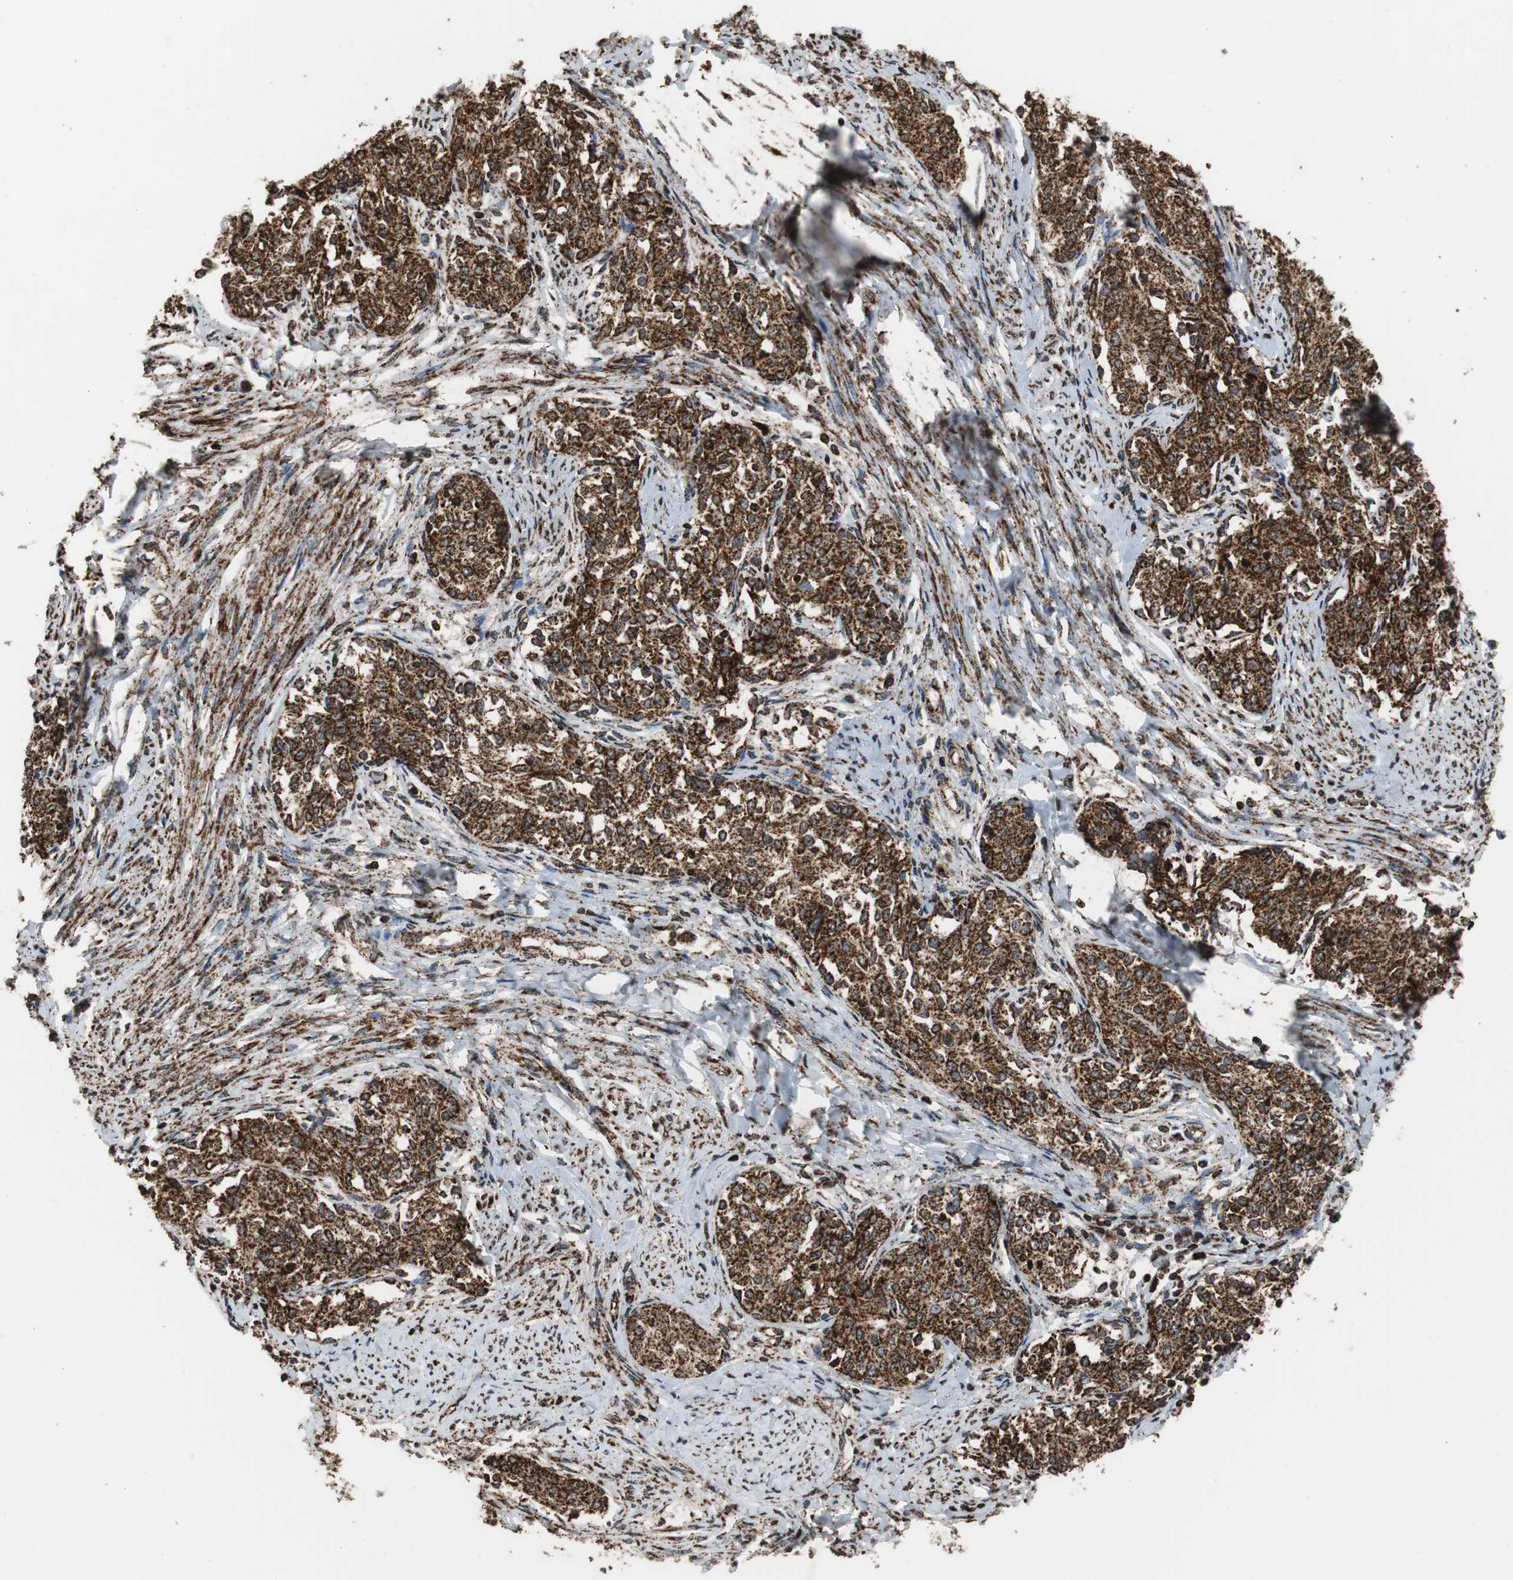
{"staining": {"intensity": "strong", "quantity": ">75%", "location": "cytoplasmic/membranous"}, "tissue": "cervical cancer", "cell_type": "Tumor cells", "image_type": "cancer", "snomed": [{"axis": "morphology", "description": "Squamous cell carcinoma, NOS"}, {"axis": "morphology", "description": "Adenocarcinoma, NOS"}, {"axis": "topography", "description": "Cervix"}], "caption": "Approximately >75% of tumor cells in human cervical squamous cell carcinoma reveal strong cytoplasmic/membranous protein expression as visualized by brown immunohistochemical staining.", "gene": "HSPA9", "patient": {"sex": "female", "age": 52}}